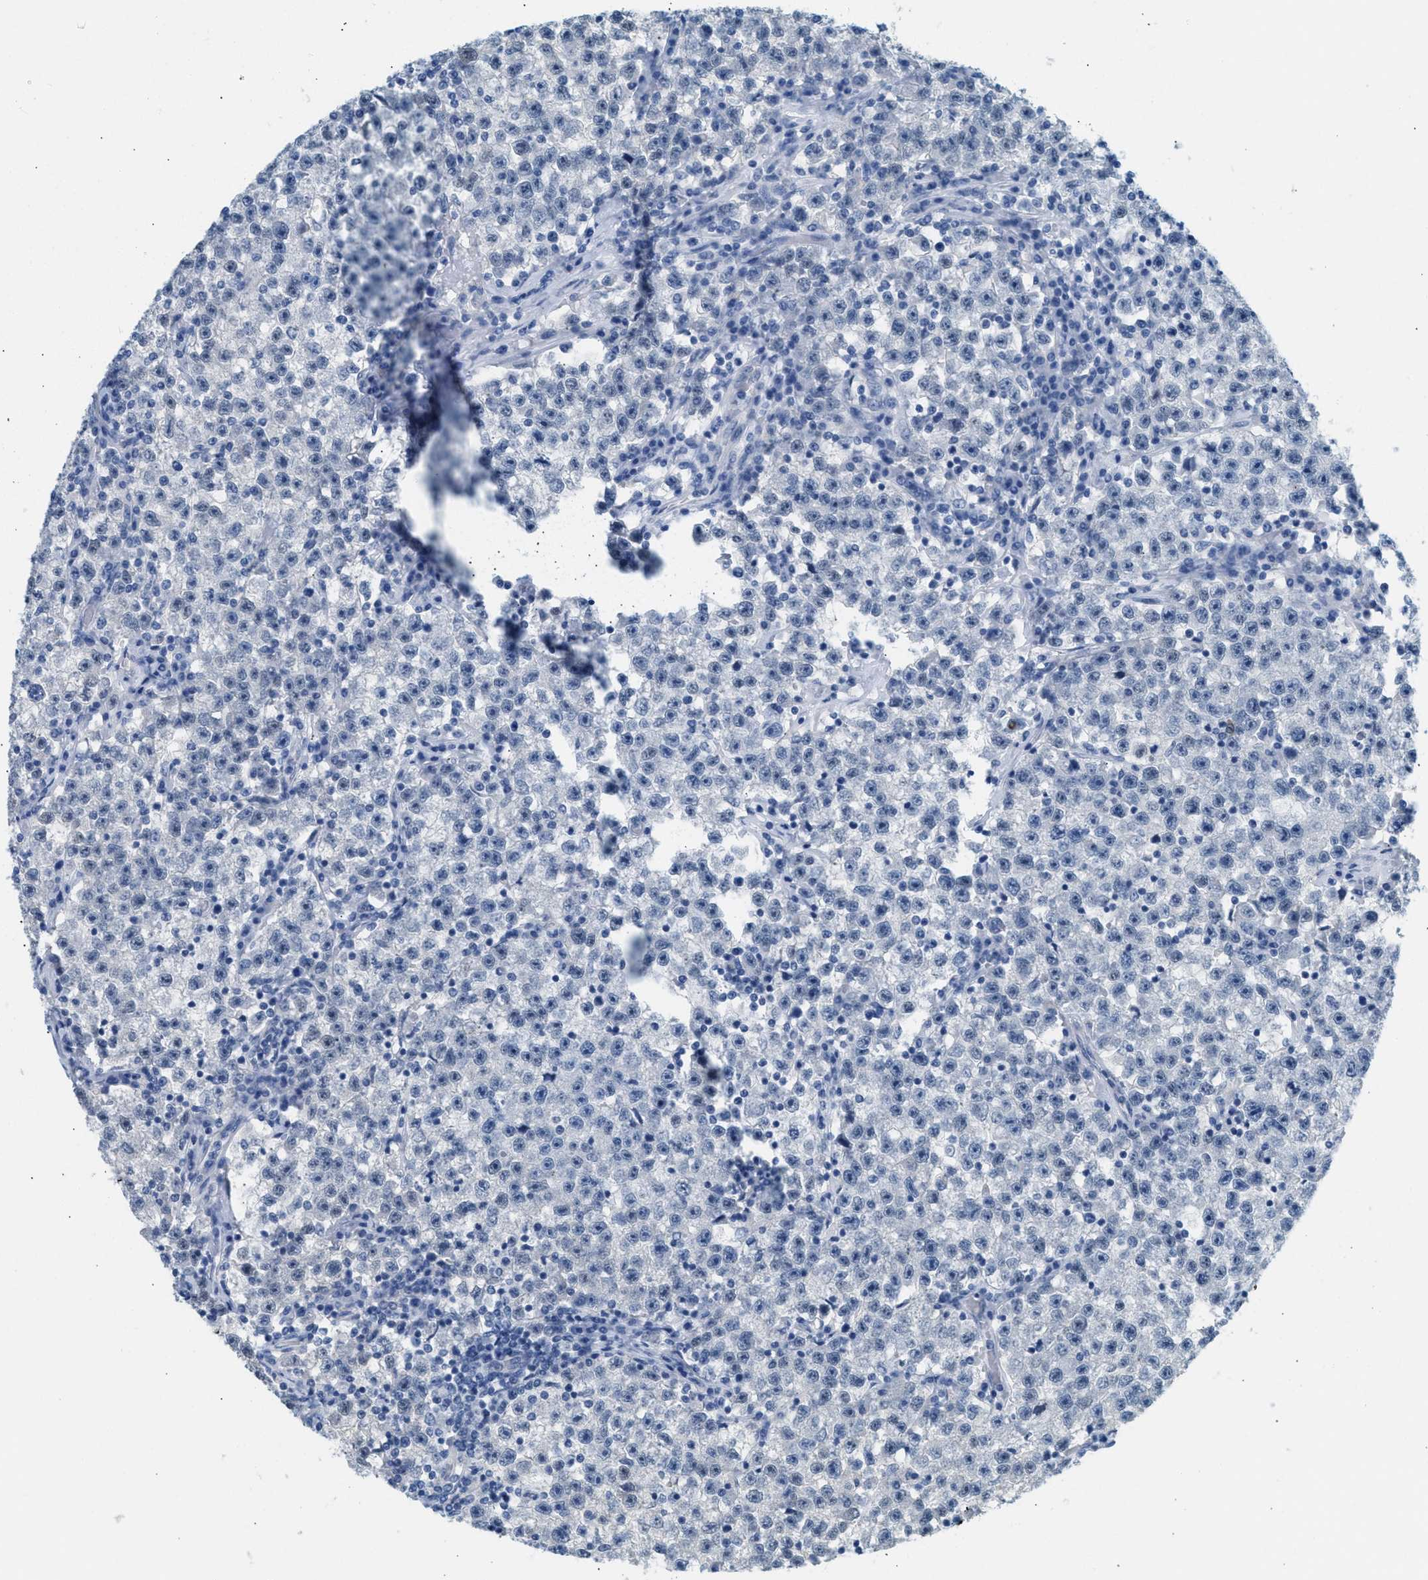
{"staining": {"intensity": "negative", "quantity": "none", "location": "none"}, "tissue": "testis cancer", "cell_type": "Tumor cells", "image_type": "cancer", "snomed": [{"axis": "morphology", "description": "Seminoma, NOS"}, {"axis": "topography", "description": "Testis"}], "caption": "Immunohistochemical staining of human seminoma (testis) shows no significant positivity in tumor cells.", "gene": "SPAM1", "patient": {"sex": "male", "age": 22}}